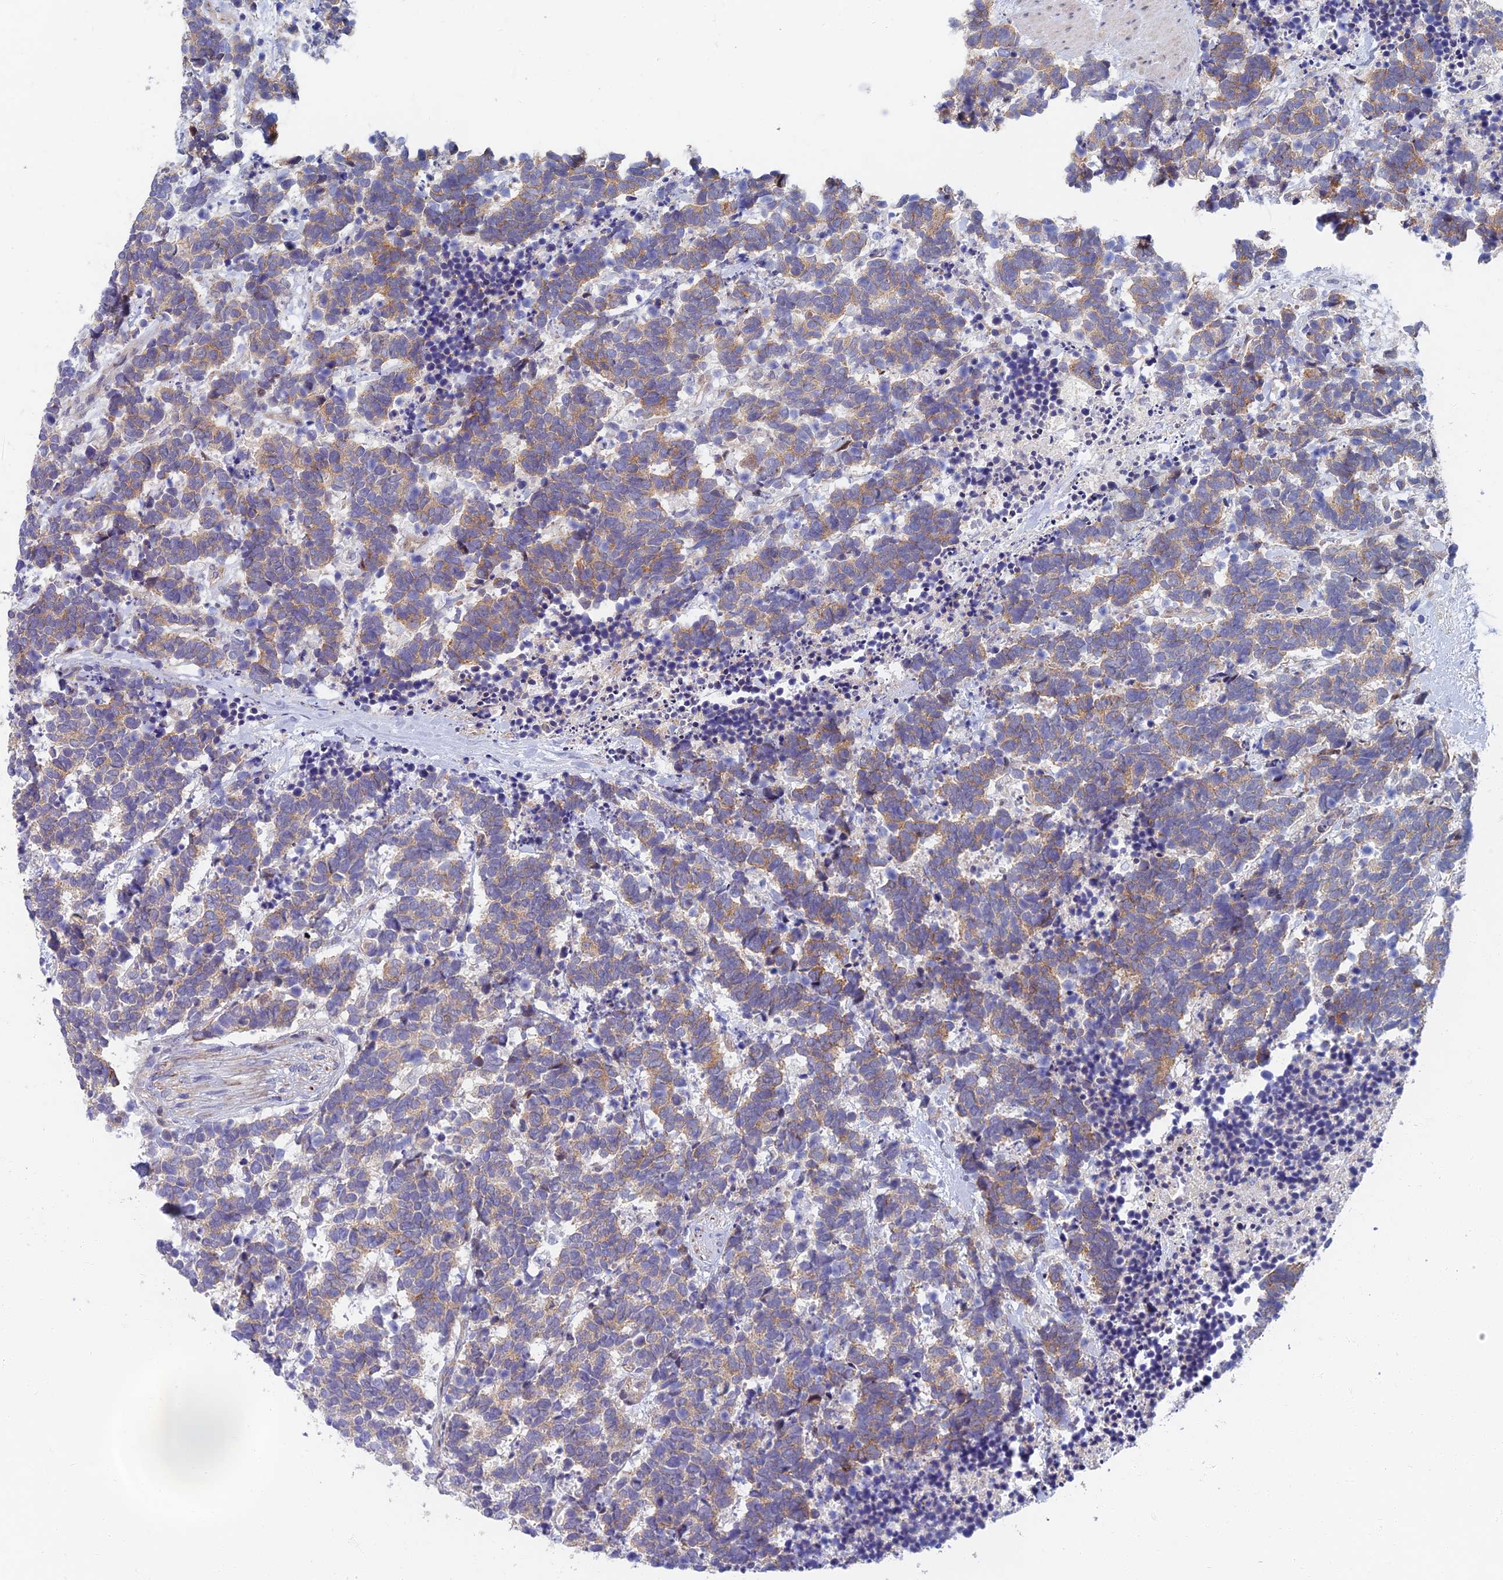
{"staining": {"intensity": "weak", "quantity": "25%-75%", "location": "cytoplasmic/membranous"}, "tissue": "carcinoid", "cell_type": "Tumor cells", "image_type": "cancer", "snomed": [{"axis": "morphology", "description": "Carcinoma, NOS"}, {"axis": "morphology", "description": "Carcinoid, malignant, NOS"}, {"axis": "topography", "description": "Prostate"}], "caption": "Tumor cells show low levels of weak cytoplasmic/membranous expression in about 25%-75% of cells in carcinoid.", "gene": "RHBDL2", "patient": {"sex": "male", "age": 57}}